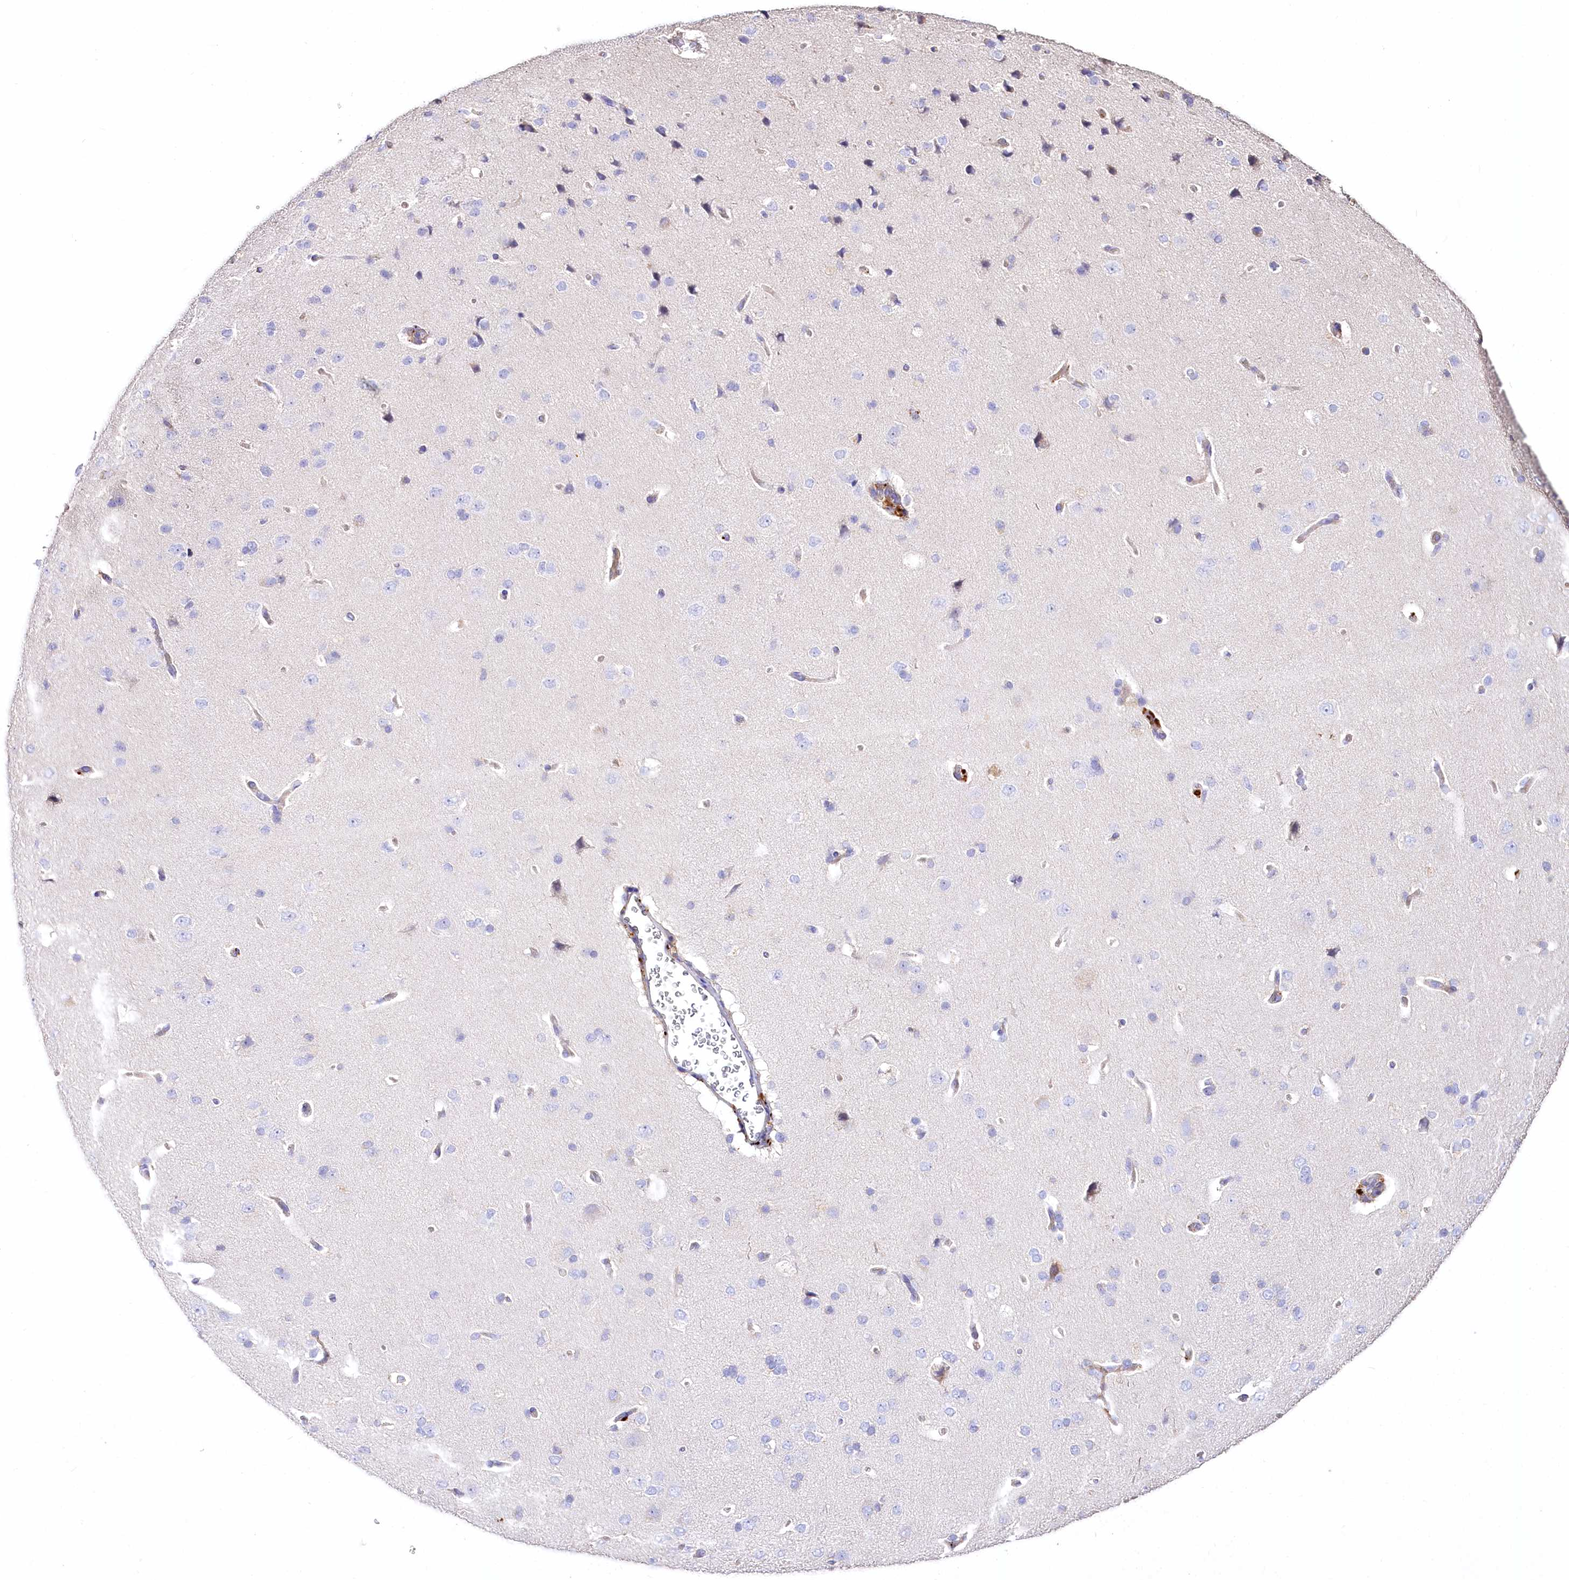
{"staining": {"intensity": "negative", "quantity": "none", "location": "none"}, "tissue": "cerebral cortex", "cell_type": "Endothelial cells", "image_type": "normal", "snomed": [{"axis": "morphology", "description": "Normal tissue, NOS"}, {"axis": "topography", "description": "Cerebral cortex"}], "caption": "This image is of benign cerebral cortex stained with immunohistochemistry to label a protein in brown with the nuclei are counter-stained blue. There is no staining in endothelial cells. The staining is performed using DAB brown chromogen with nuclei counter-stained in using hematoxylin.", "gene": "PTER", "patient": {"sex": "male", "age": 62}}